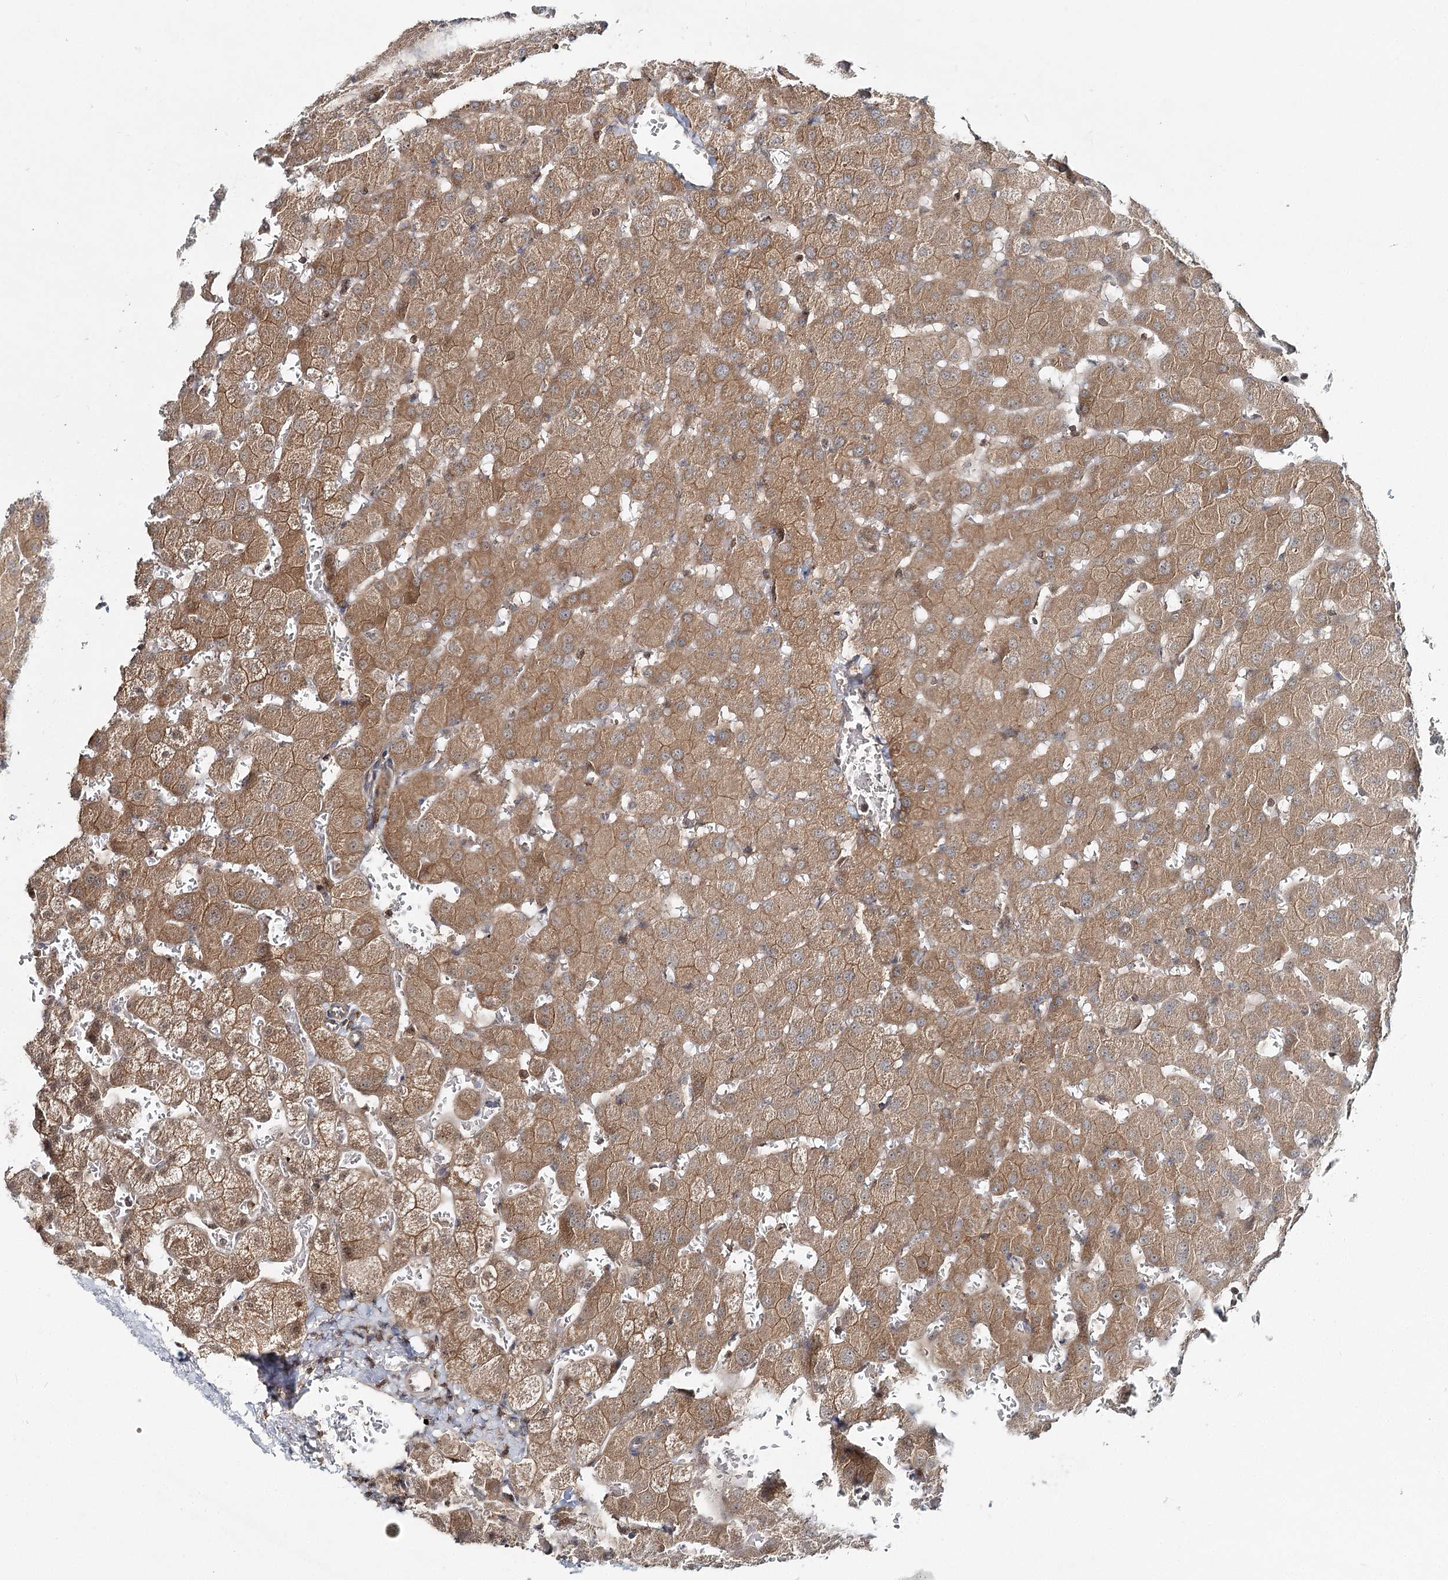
{"staining": {"intensity": "moderate", "quantity": "<25%", "location": "cytoplasmic/membranous,nuclear"}, "tissue": "liver", "cell_type": "Cholangiocytes", "image_type": "normal", "snomed": [{"axis": "morphology", "description": "Normal tissue, NOS"}, {"axis": "topography", "description": "Liver"}], "caption": "An immunohistochemistry (IHC) micrograph of benign tissue is shown. Protein staining in brown labels moderate cytoplasmic/membranous,nuclear positivity in liver within cholangiocytes.", "gene": "FAM120B", "patient": {"sex": "female", "age": 63}}